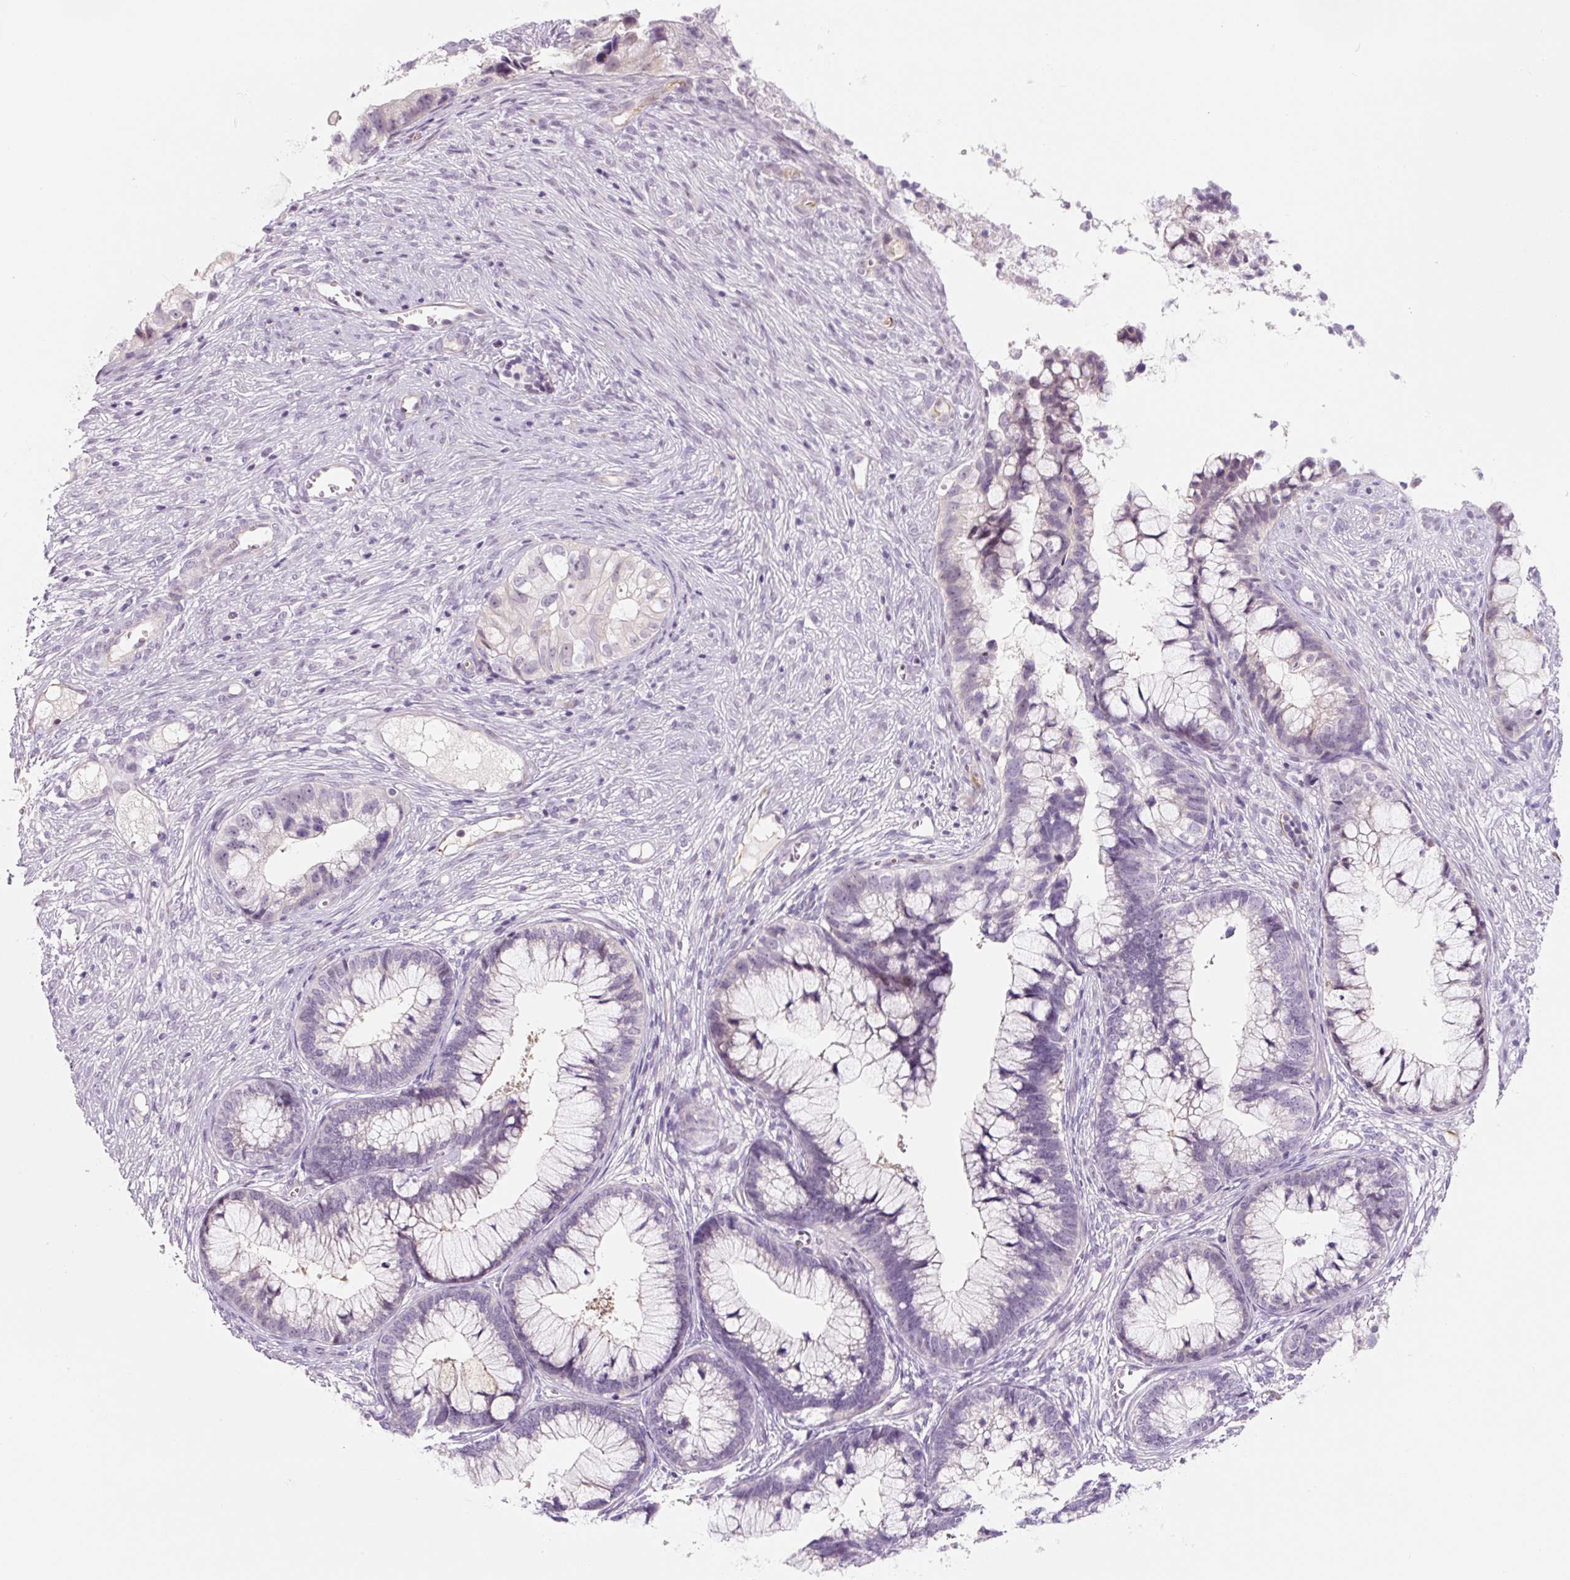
{"staining": {"intensity": "moderate", "quantity": "<25%", "location": "cytoplasmic/membranous"}, "tissue": "cervical cancer", "cell_type": "Tumor cells", "image_type": "cancer", "snomed": [{"axis": "morphology", "description": "Adenocarcinoma, NOS"}, {"axis": "topography", "description": "Cervix"}], "caption": "This is an image of immunohistochemistry (IHC) staining of adenocarcinoma (cervical), which shows moderate positivity in the cytoplasmic/membranous of tumor cells.", "gene": "CCL25", "patient": {"sex": "female", "age": 44}}